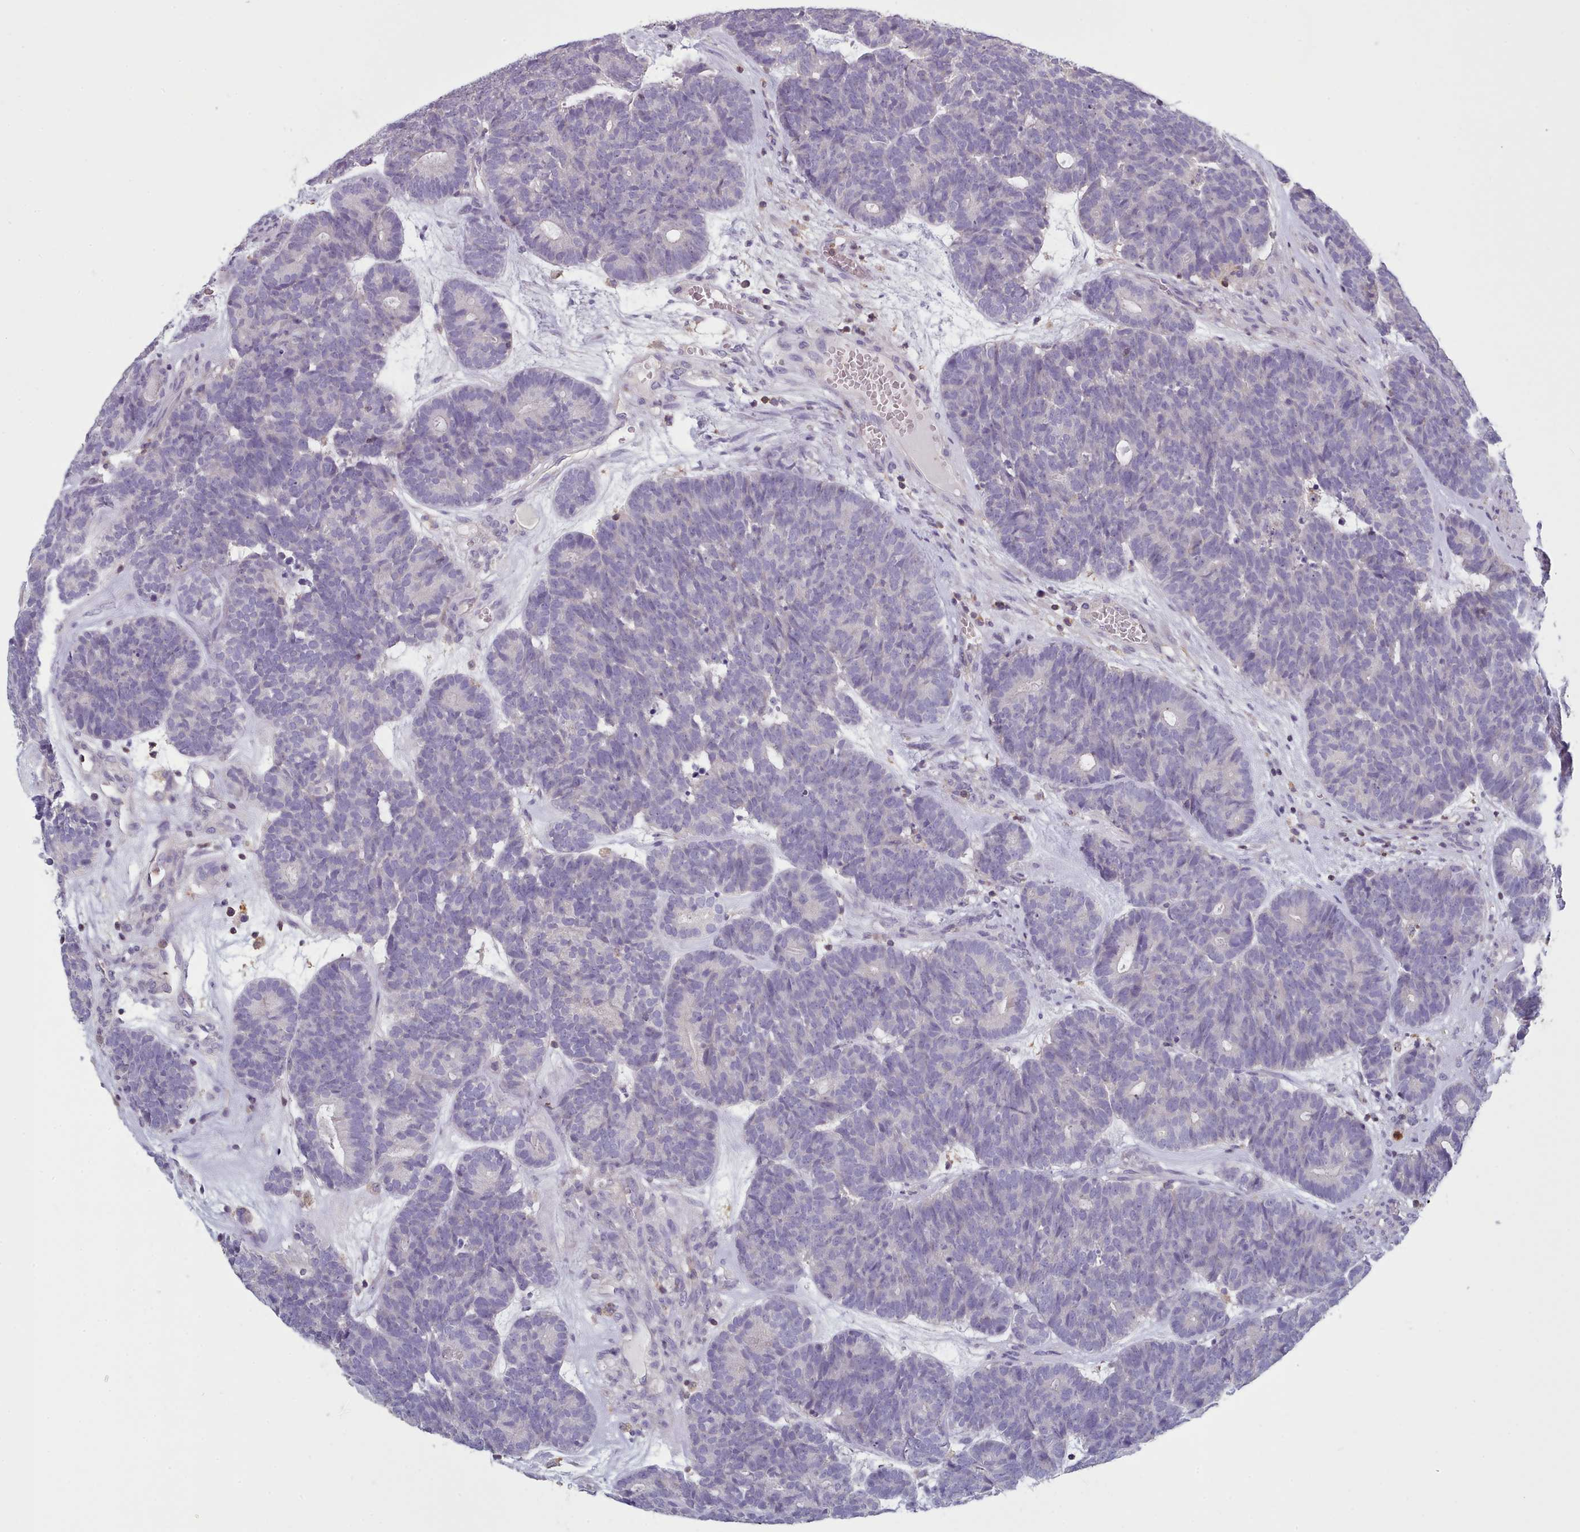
{"staining": {"intensity": "negative", "quantity": "none", "location": "none"}, "tissue": "head and neck cancer", "cell_type": "Tumor cells", "image_type": "cancer", "snomed": [{"axis": "morphology", "description": "Adenocarcinoma, NOS"}, {"axis": "topography", "description": "Head-Neck"}], "caption": "IHC of head and neck cancer (adenocarcinoma) displays no positivity in tumor cells.", "gene": "RAC2", "patient": {"sex": "female", "age": 81}}